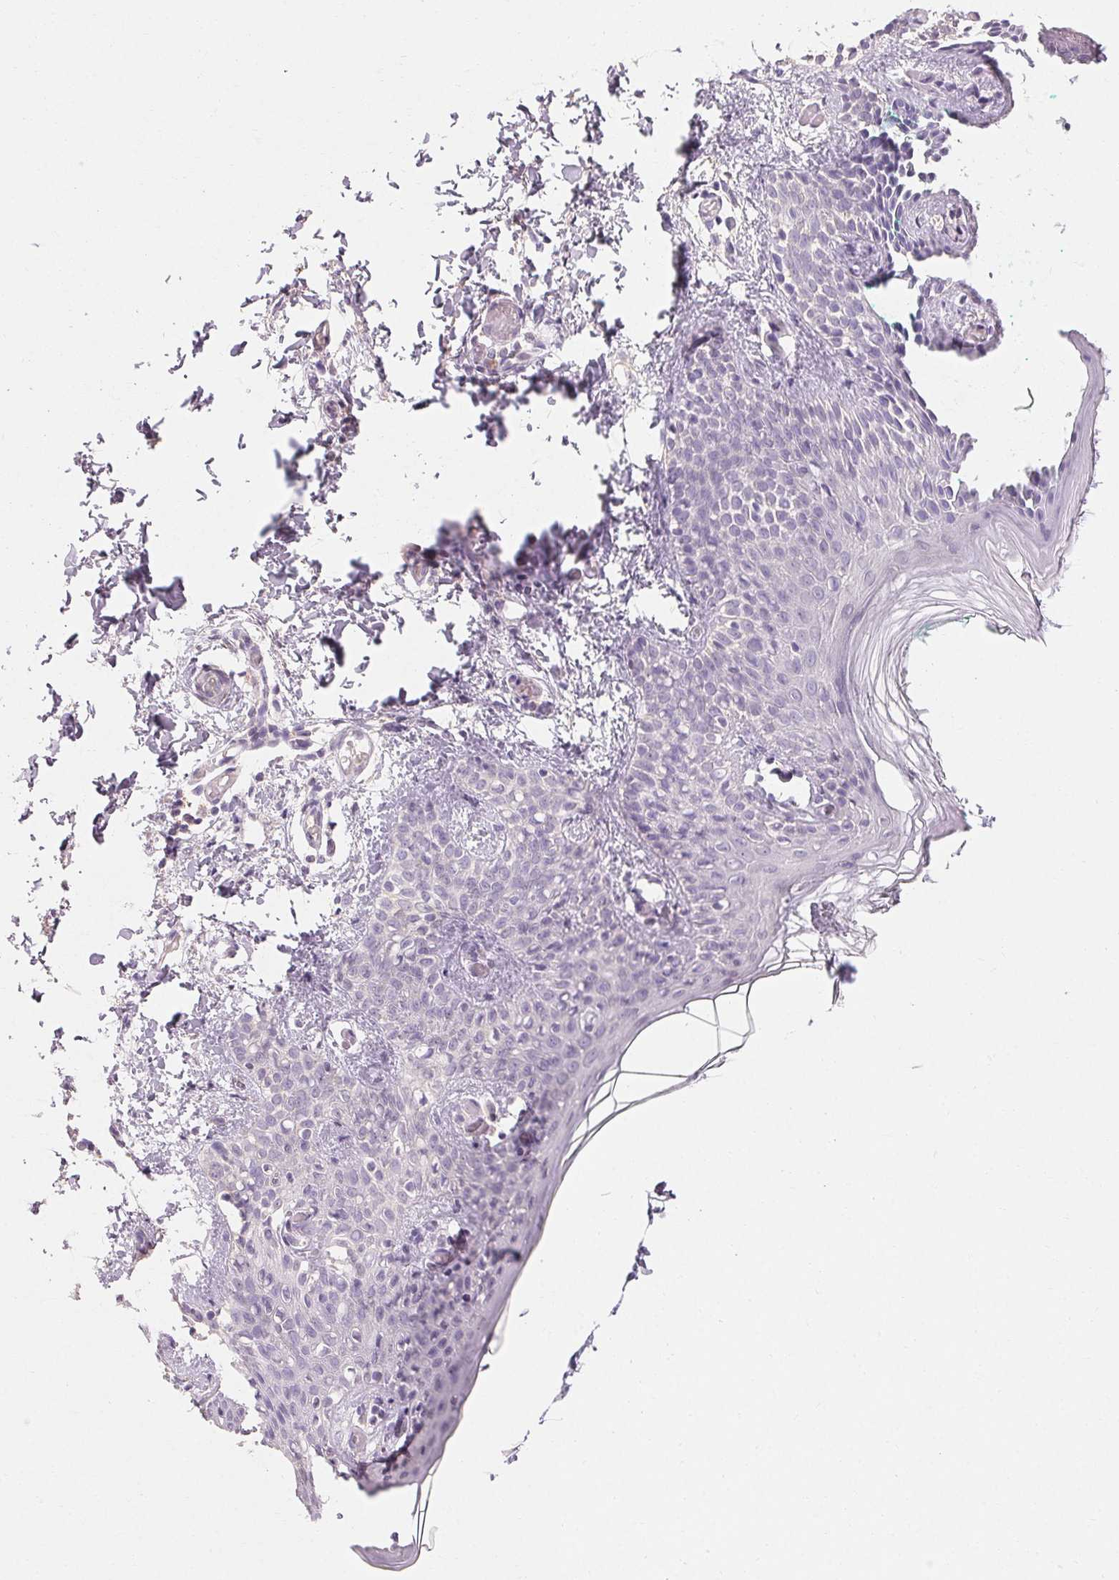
{"staining": {"intensity": "negative", "quantity": "none", "location": "none"}, "tissue": "skin", "cell_type": "Fibroblasts", "image_type": "normal", "snomed": [{"axis": "morphology", "description": "Normal tissue, NOS"}, {"axis": "topography", "description": "Skin"}], "caption": "High power microscopy histopathology image of an immunohistochemistry (IHC) photomicrograph of unremarkable skin, revealing no significant positivity in fibroblasts. (IHC, brightfield microscopy, high magnification).", "gene": "MAP7D2", "patient": {"sex": "male", "age": 16}}